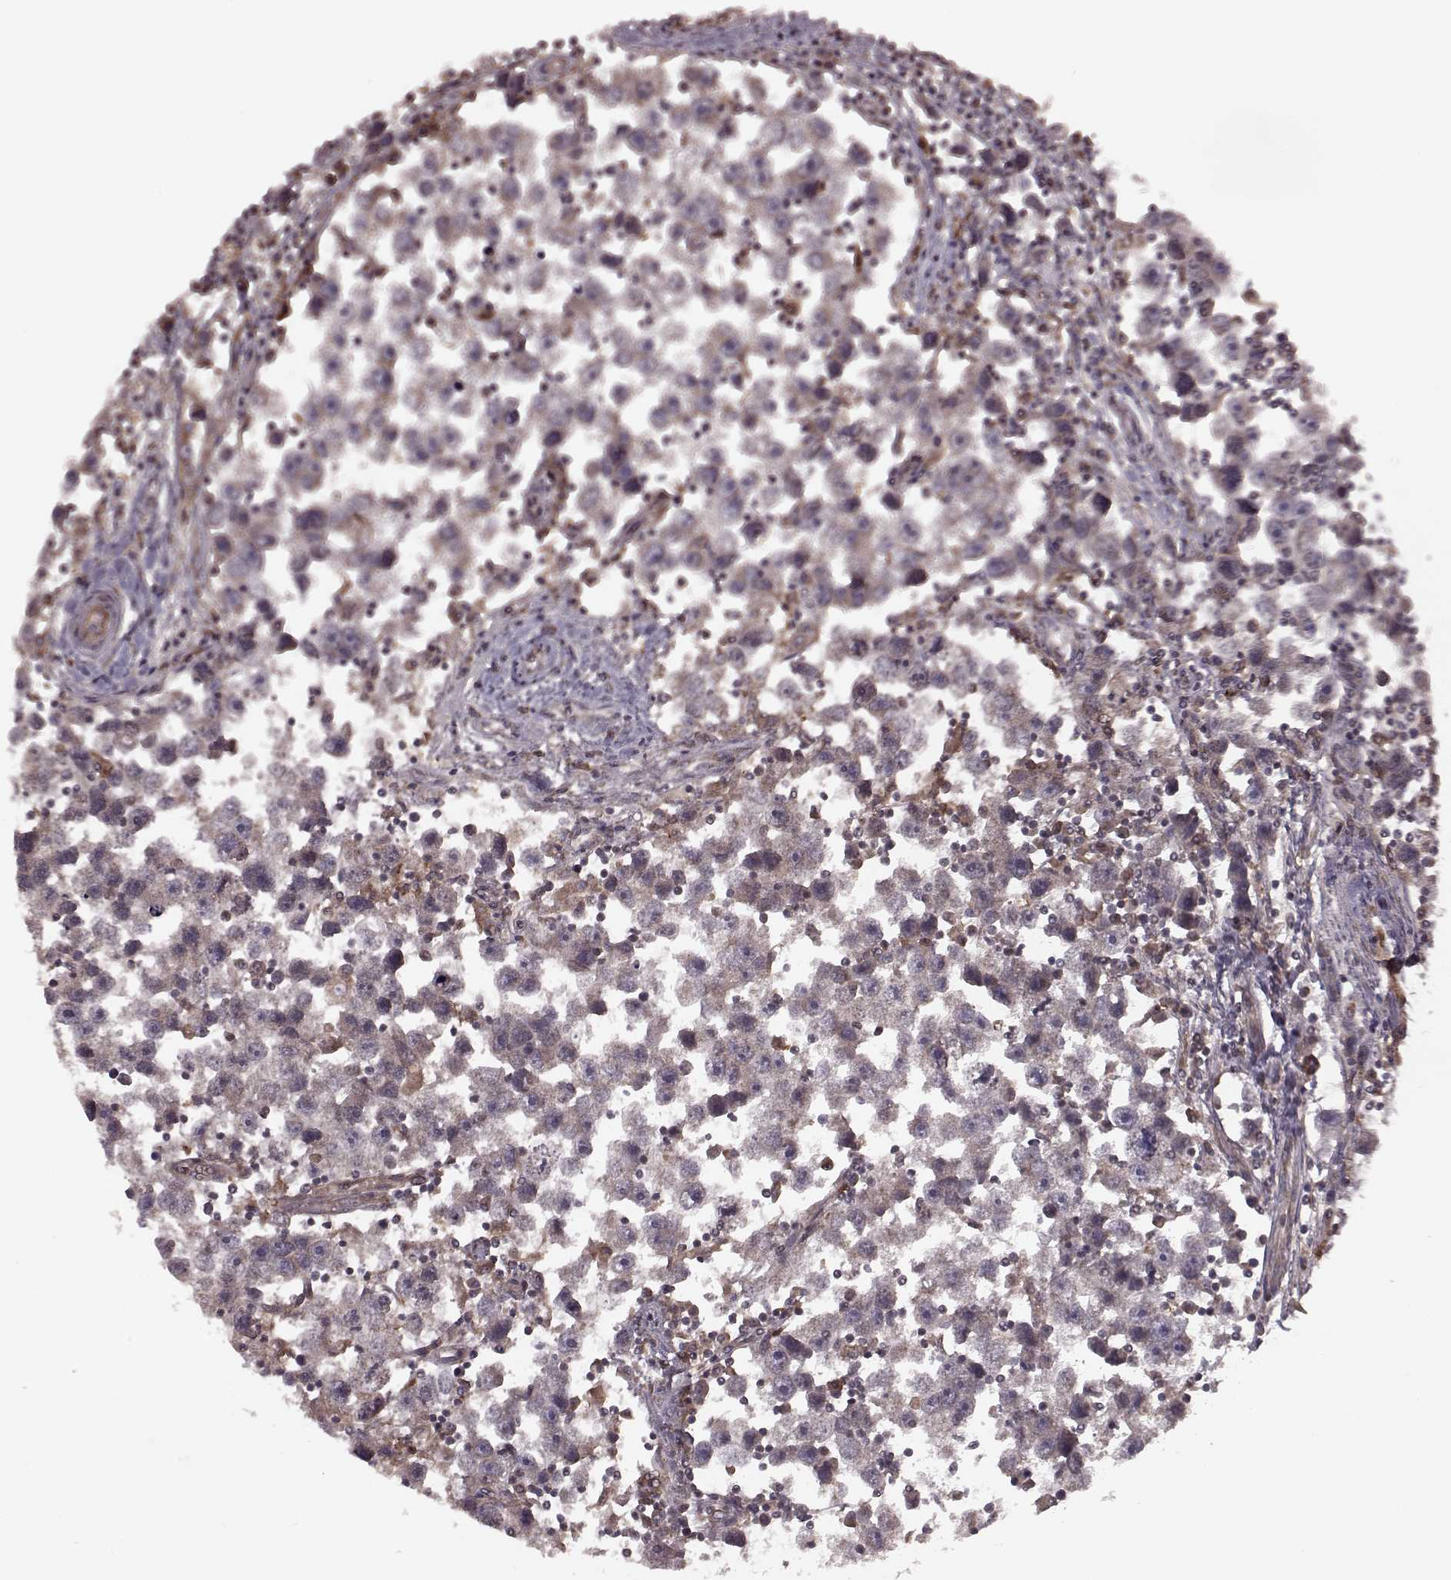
{"staining": {"intensity": "weak", "quantity": ">75%", "location": "cytoplasmic/membranous"}, "tissue": "testis cancer", "cell_type": "Tumor cells", "image_type": "cancer", "snomed": [{"axis": "morphology", "description": "Seminoma, NOS"}, {"axis": "topography", "description": "Testis"}], "caption": "Tumor cells reveal low levels of weak cytoplasmic/membranous staining in about >75% of cells in testis cancer (seminoma).", "gene": "AGPAT1", "patient": {"sex": "male", "age": 30}}